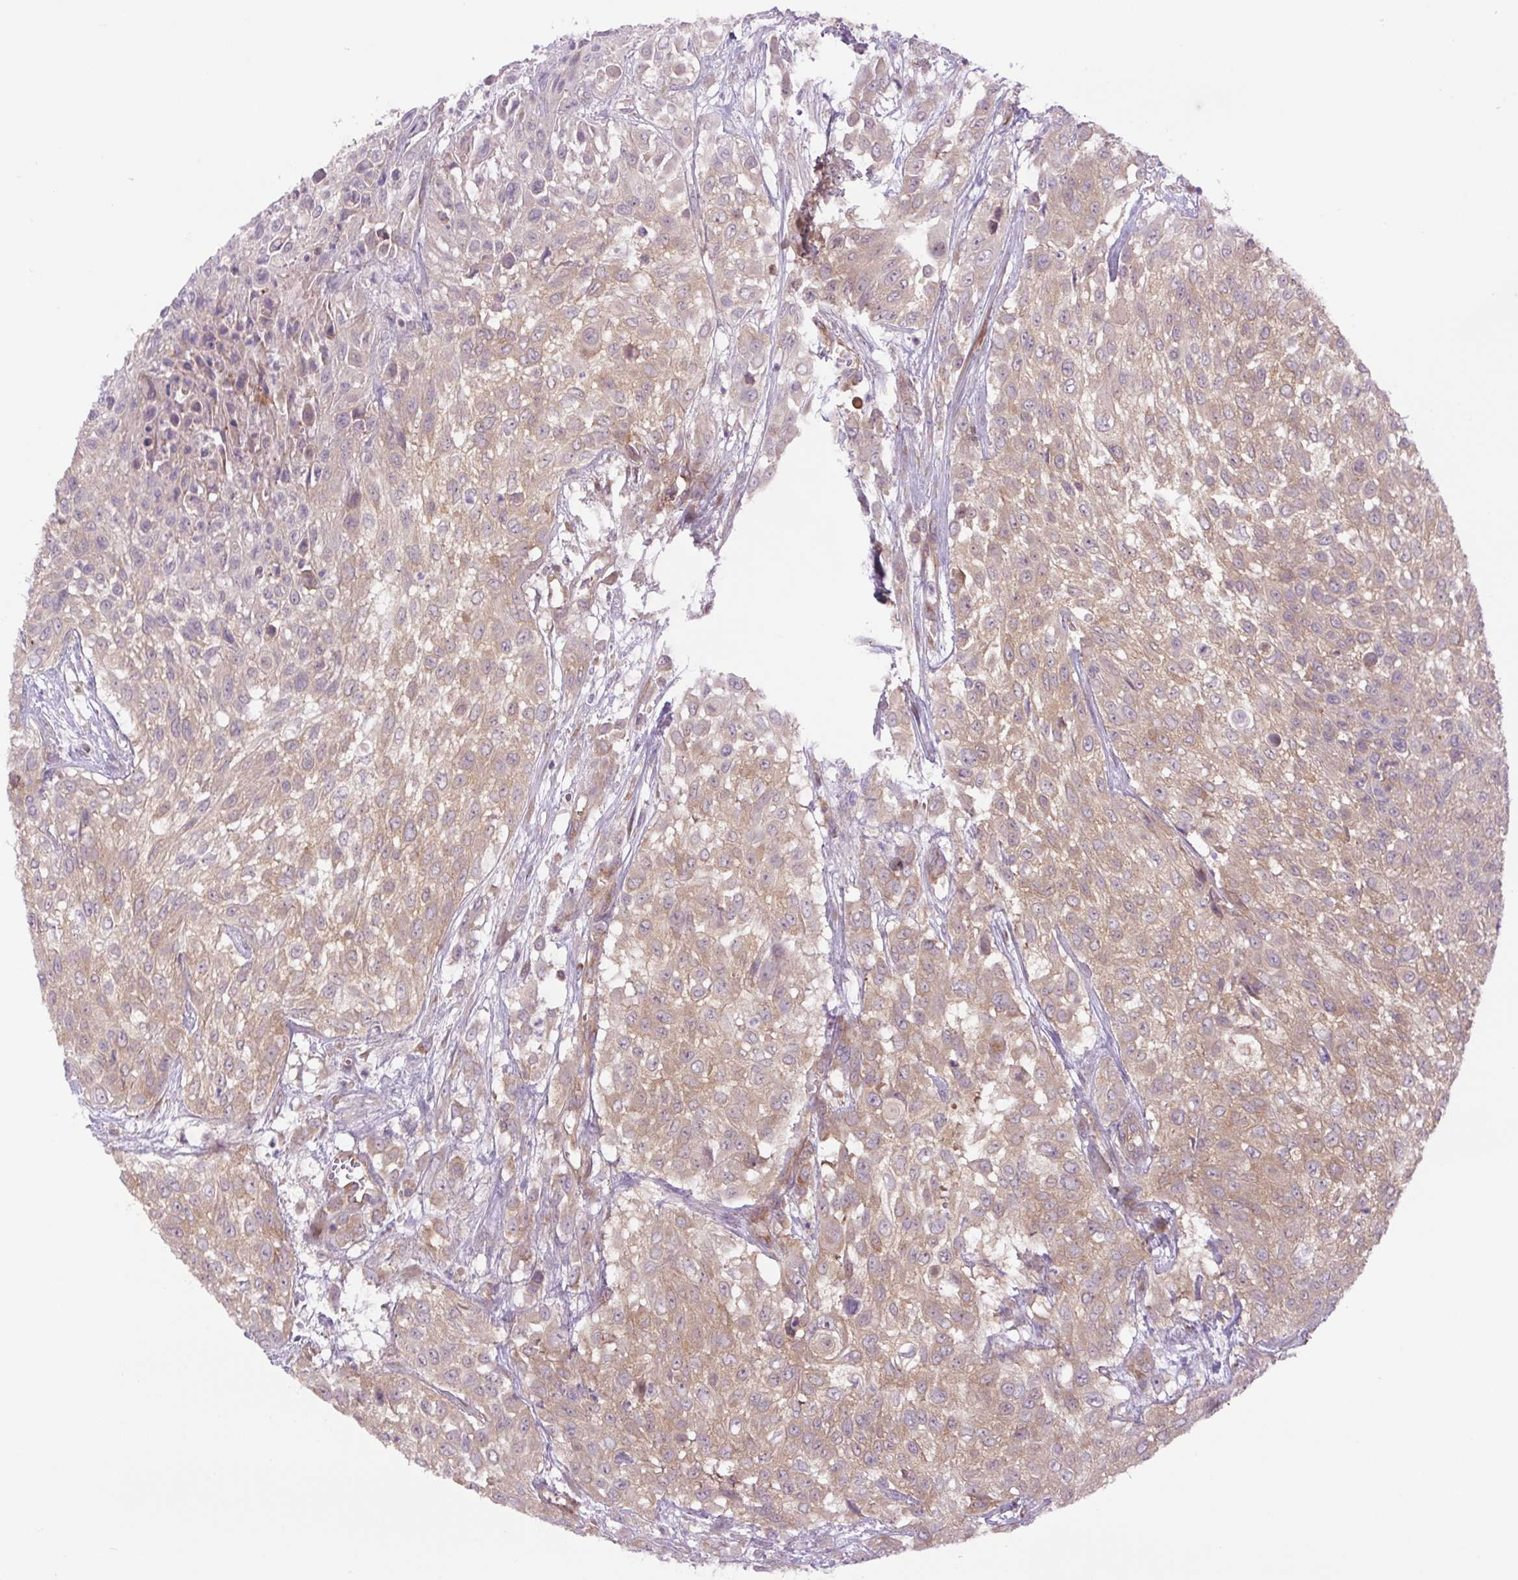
{"staining": {"intensity": "weak", "quantity": ">75%", "location": "cytoplasmic/membranous"}, "tissue": "urothelial cancer", "cell_type": "Tumor cells", "image_type": "cancer", "snomed": [{"axis": "morphology", "description": "Urothelial carcinoma, High grade"}, {"axis": "topography", "description": "Urinary bladder"}], "caption": "High-grade urothelial carcinoma stained with a brown dye demonstrates weak cytoplasmic/membranous positive staining in about >75% of tumor cells.", "gene": "MINK1", "patient": {"sex": "male", "age": 57}}